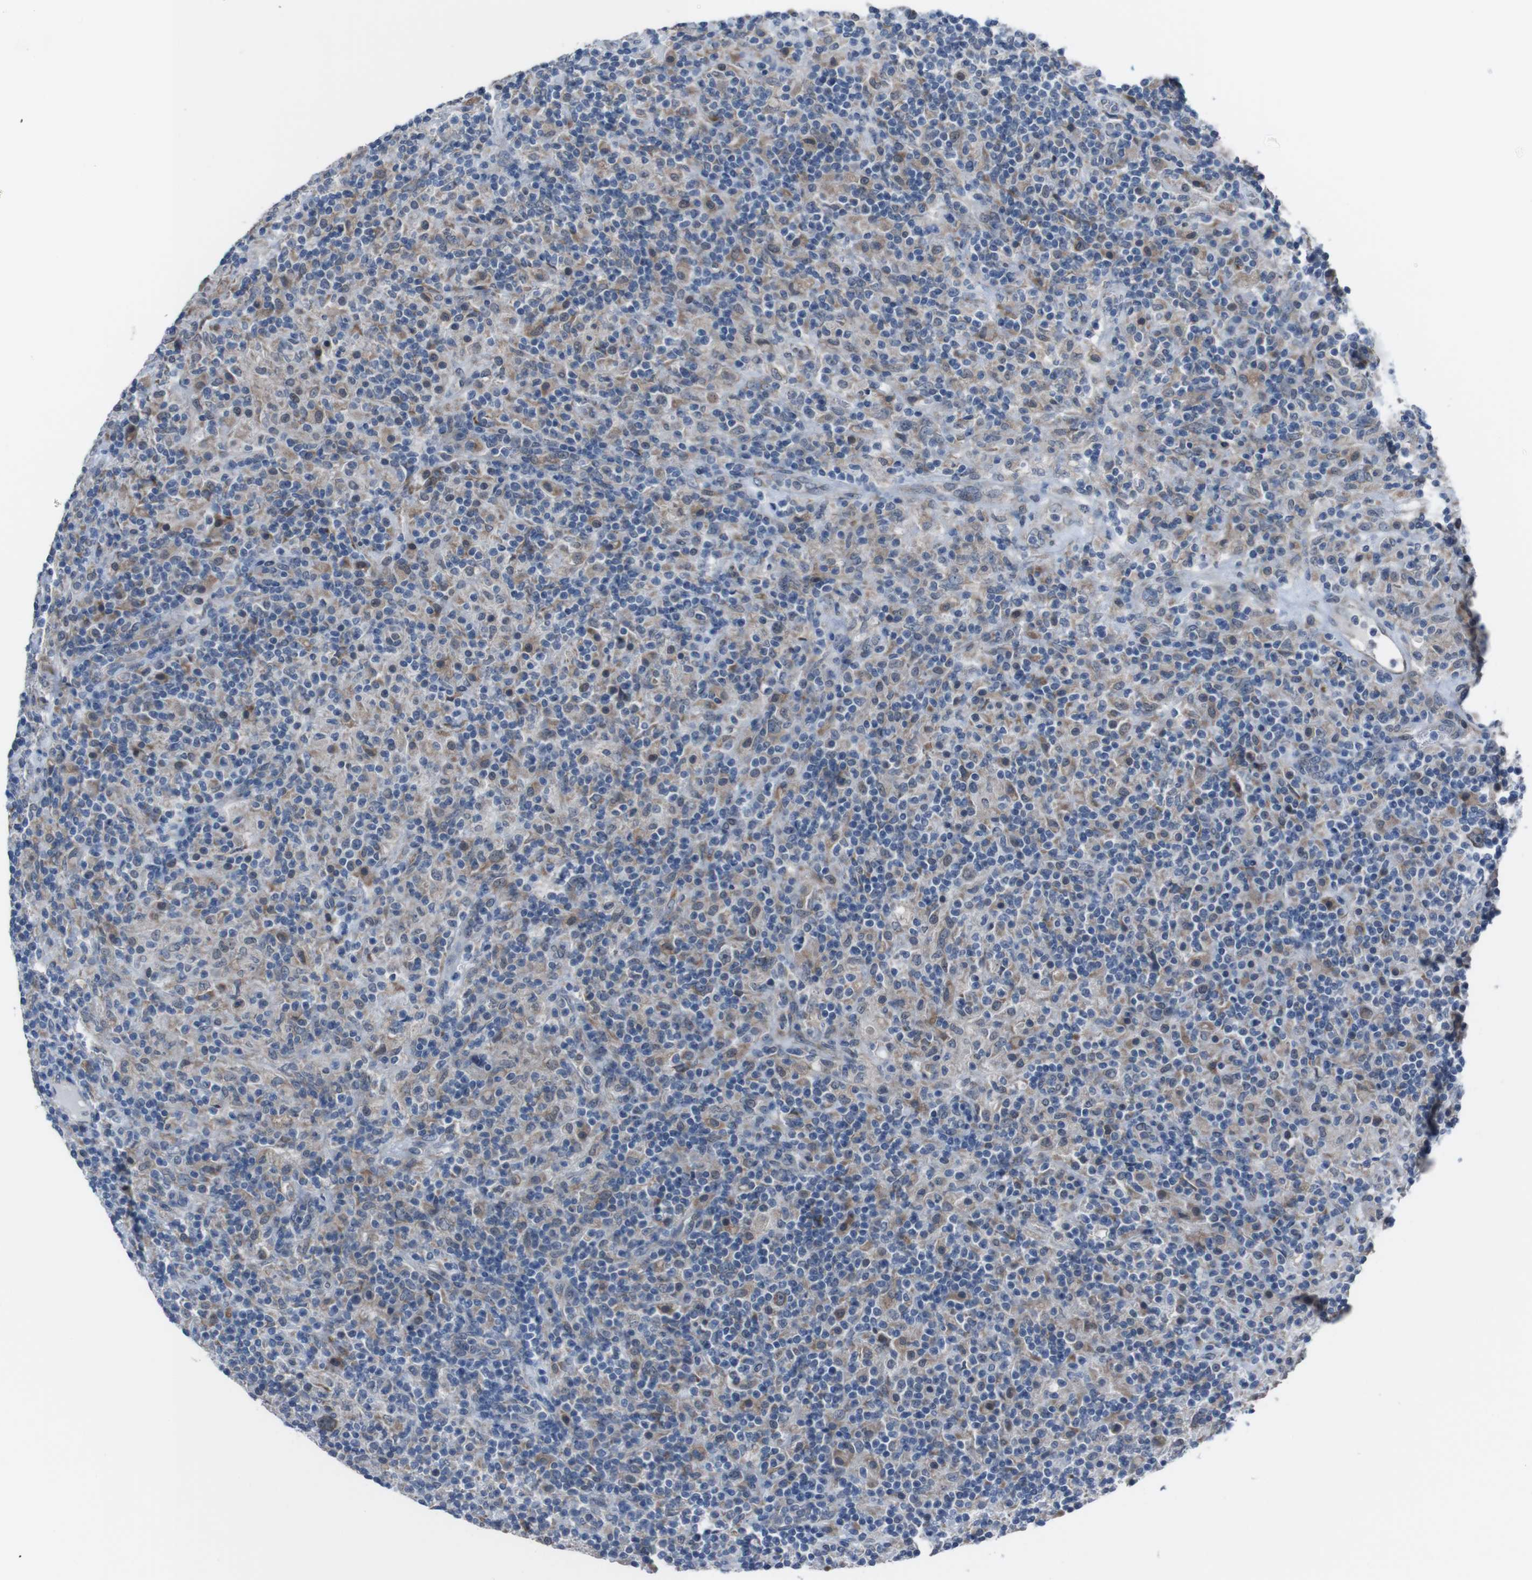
{"staining": {"intensity": "weak", "quantity": "25%-75%", "location": "cytoplasmic/membranous"}, "tissue": "lymphoma", "cell_type": "Tumor cells", "image_type": "cancer", "snomed": [{"axis": "morphology", "description": "Hodgkin's disease, NOS"}, {"axis": "topography", "description": "Lymph node"}], "caption": "Human Hodgkin's disease stained with a brown dye displays weak cytoplasmic/membranous positive staining in approximately 25%-75% of tumor cells.", "gene": "CDH22", "patient": {"sex": "male", "age": 70}}